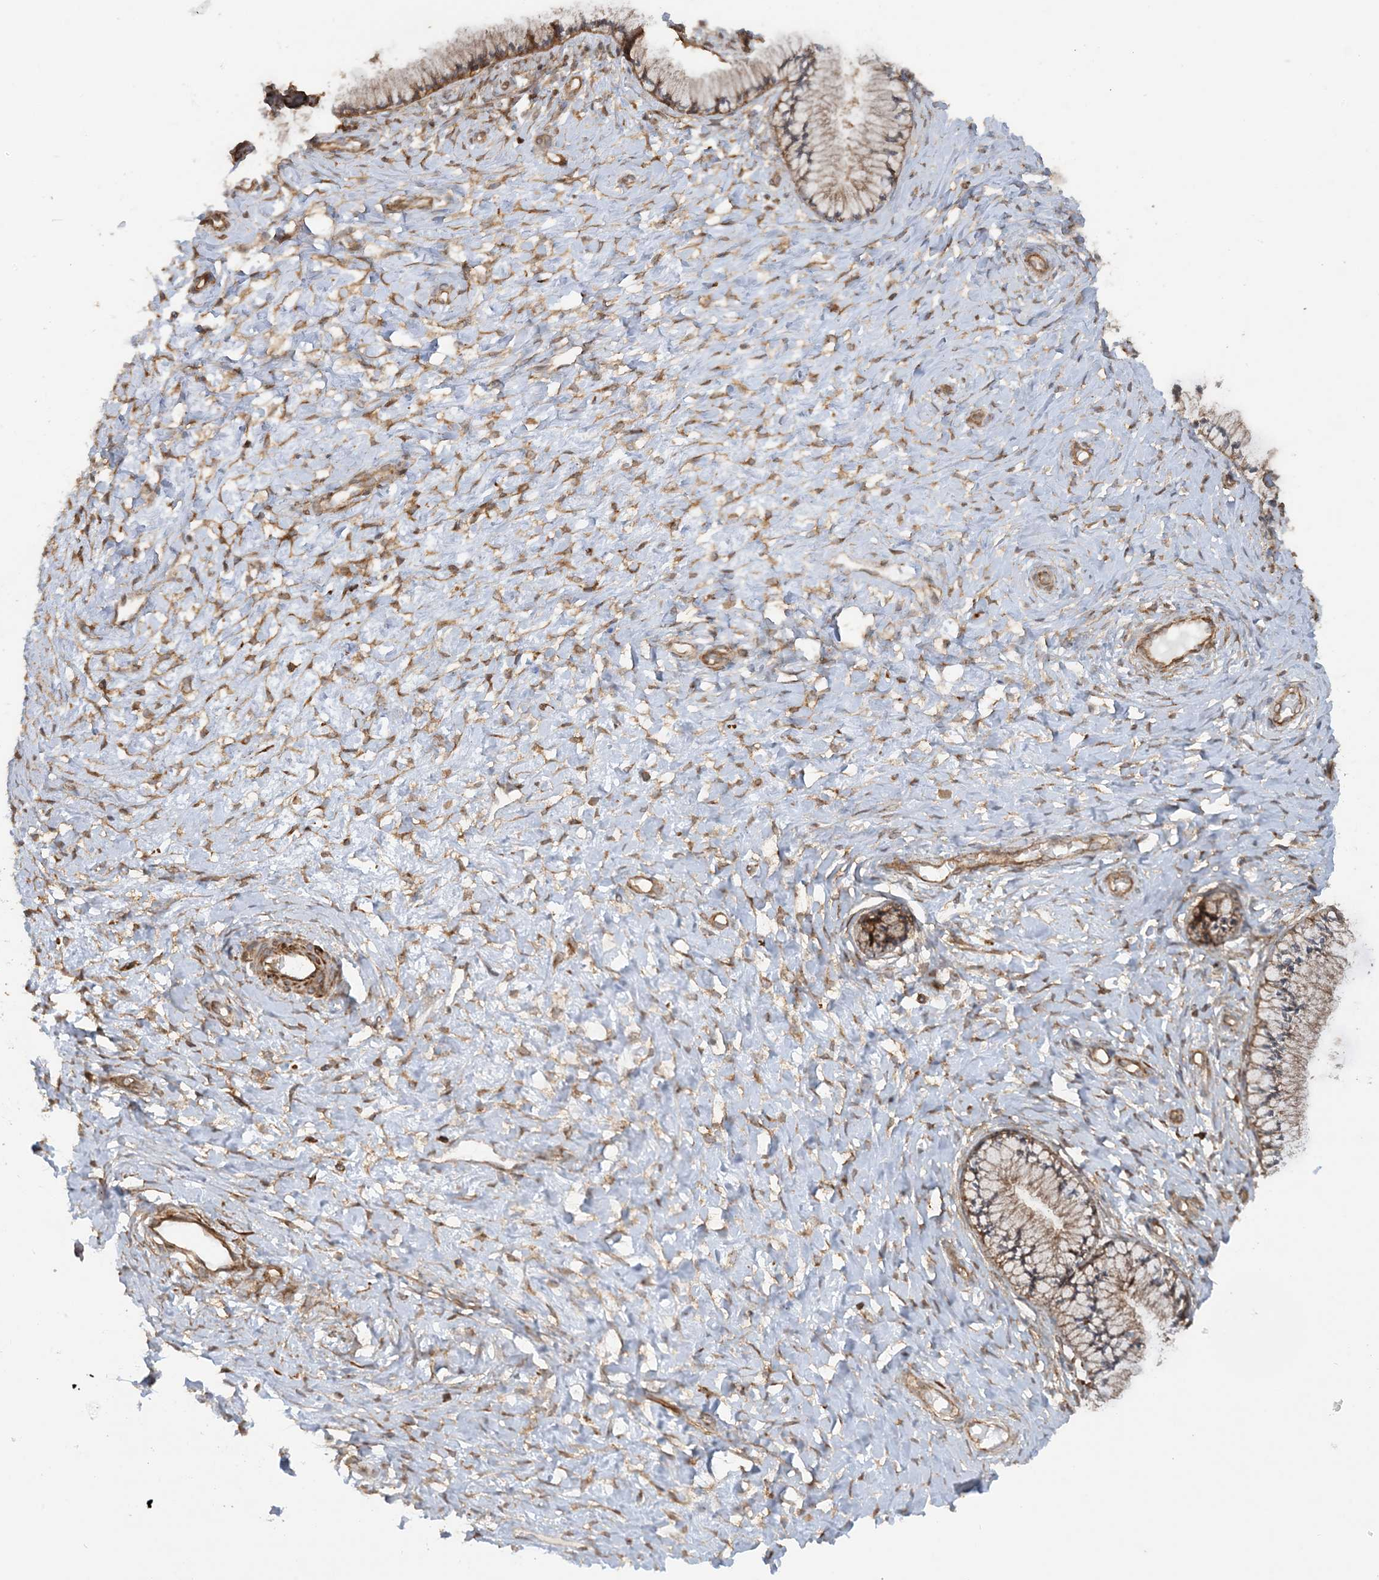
{"staining": {"intensity": "moderate", "quantity": ">75%", "location": "cytoplasmic/membranous"}, "tissue": "cervix", "cell_type": "Glandular cells", "image_type": "normal", "snomed": [{"axis": "morphology", "description": "Normal tissue, NOS"}, {"axis": "topography", "description": "Cervix"}], "caption": "Immunohistochemical staining of normal cervix exhibits medium levels of moderate cytoplasmic/membranous staining in approximately >75% of glandular cells. The staining was performed using DAB, with brown indicating positive protein expression. Nuclei are stained blue with hematoxylin.", "gene": "STAM2", "patient": {"sex": "female", "age": 36}}